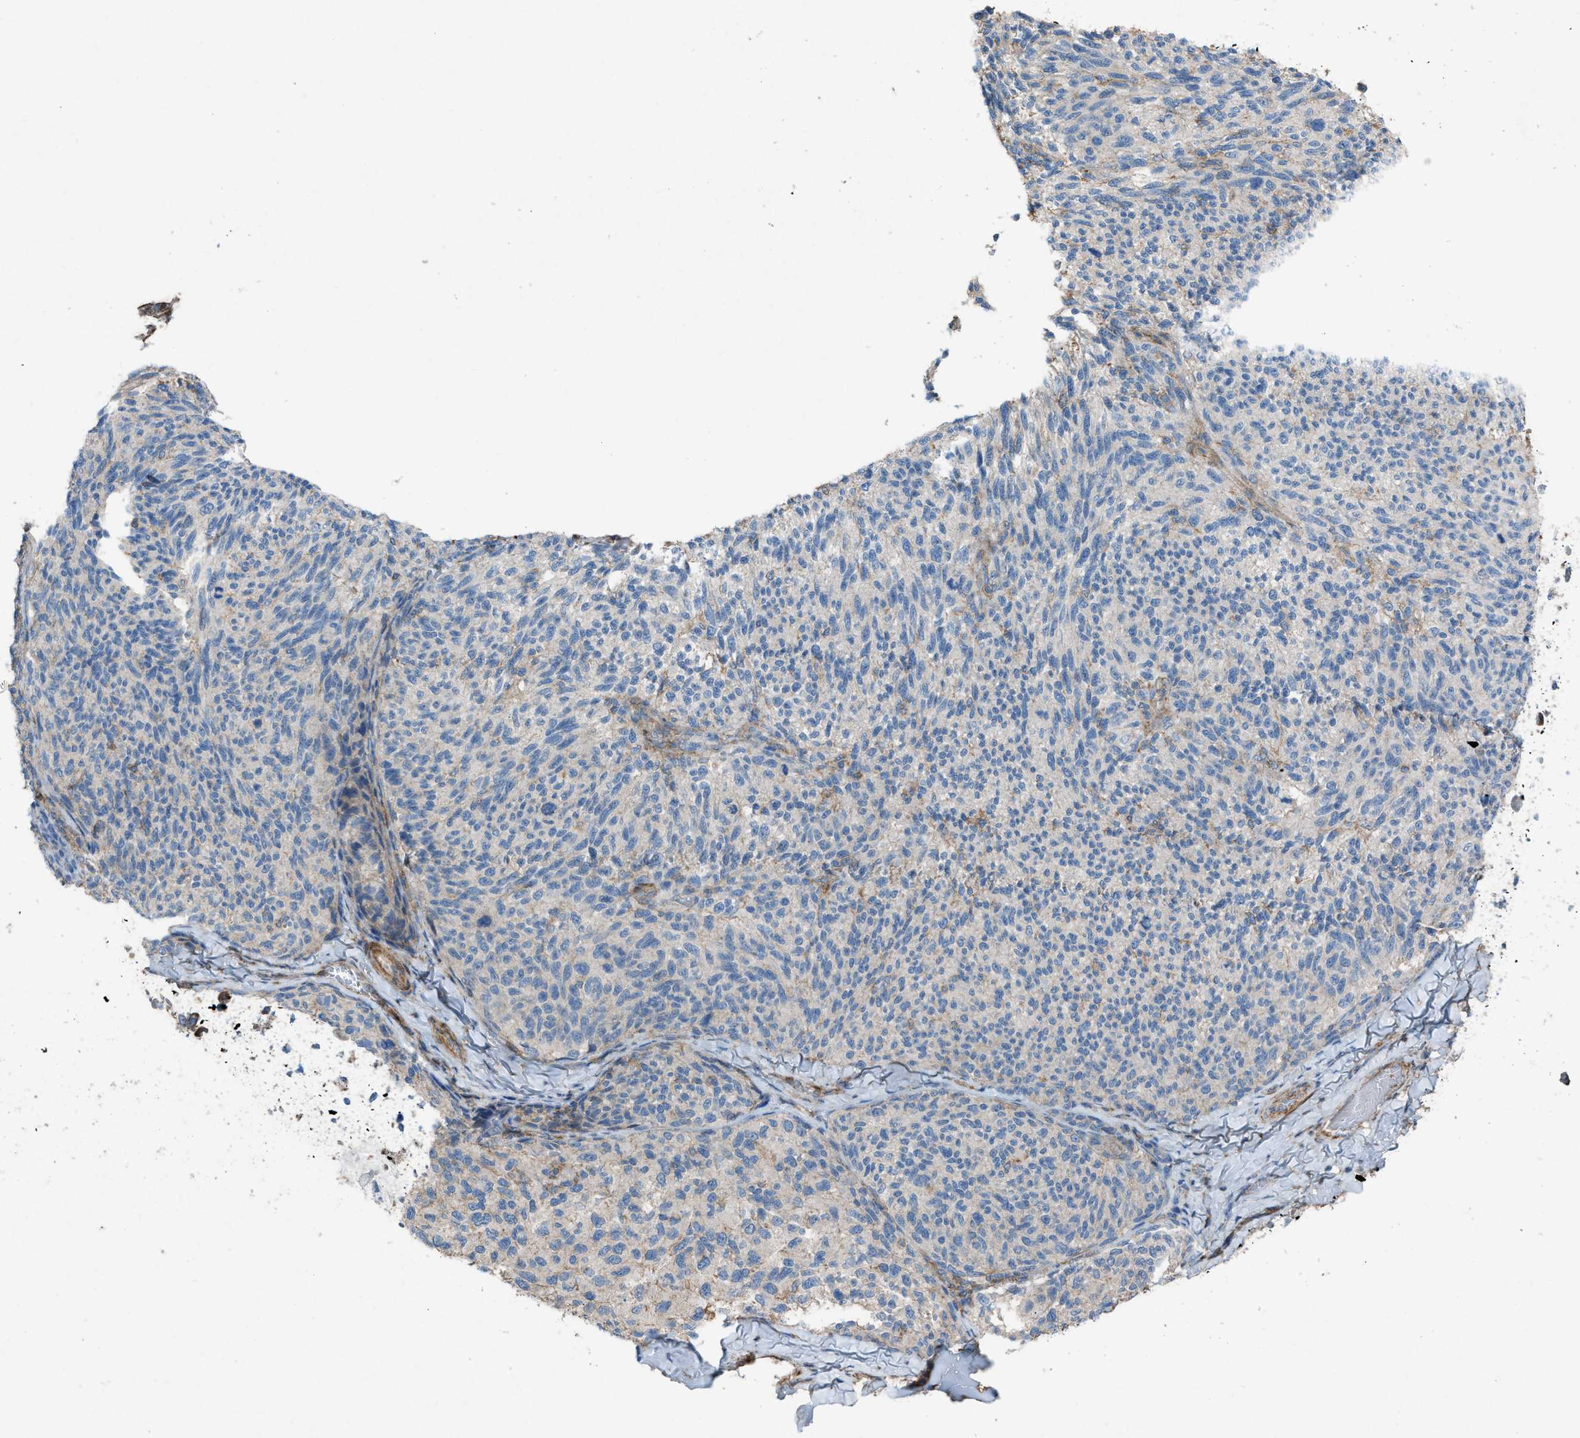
{"staining": {"intensity": "weak", "quantity": "<25%", "location": "cytoplasmic/membranous"}, "tissue": "melanoma", "cell_type": "Tumor cells", "image_type": "cancer", "snomed": [{"axis": "morphology", "description": "Malignant melanoma, NOS"}, {"axis": "topography", "description": "Skin"}], "caption": "Immunohistochemical staining of malignant melanoma shows no significant expression in tumor cells.", "gene": "NCK2", "patient": {"sex": "female", "age": 73}}